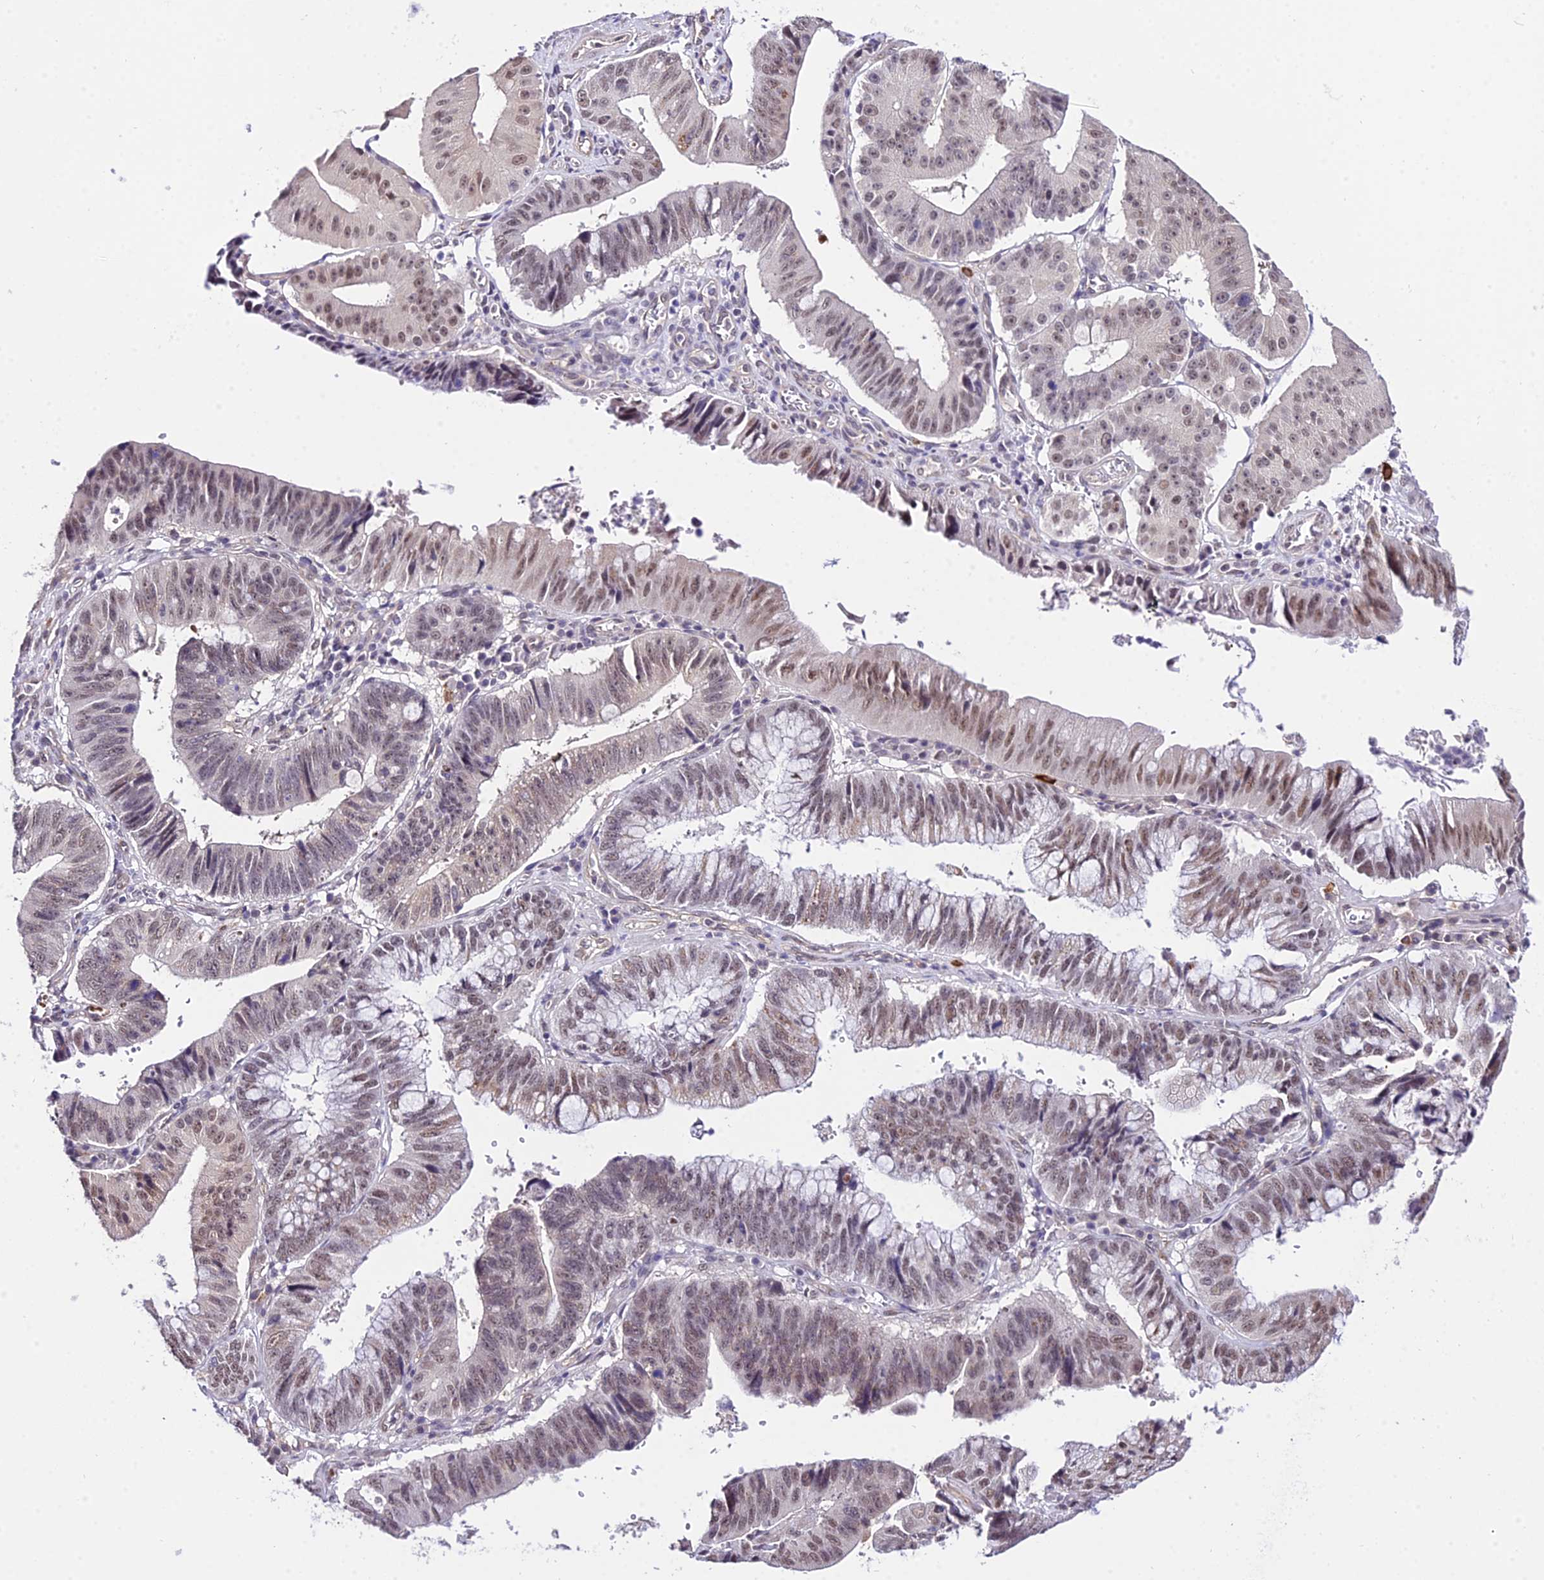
{"staining": {"intensity": "weak", "quantity": "25%-75%", "location": "nuclear"}, "tissue": "stomach cancer", "cell_type": "Tumor cells", "image_type": "cancer", "snomed": [{"axis": "morphology", "description": "Adenocarcinoma, NOS"}, {"axis": "topography", "description": "Stomach"}], "caption": "Protein staining displays weak nuclear expression in about 25%-75% of tumor cells in stomach cancer.", "gene": "POLR2I", "patient": {"sex": "male", "age": 59}}